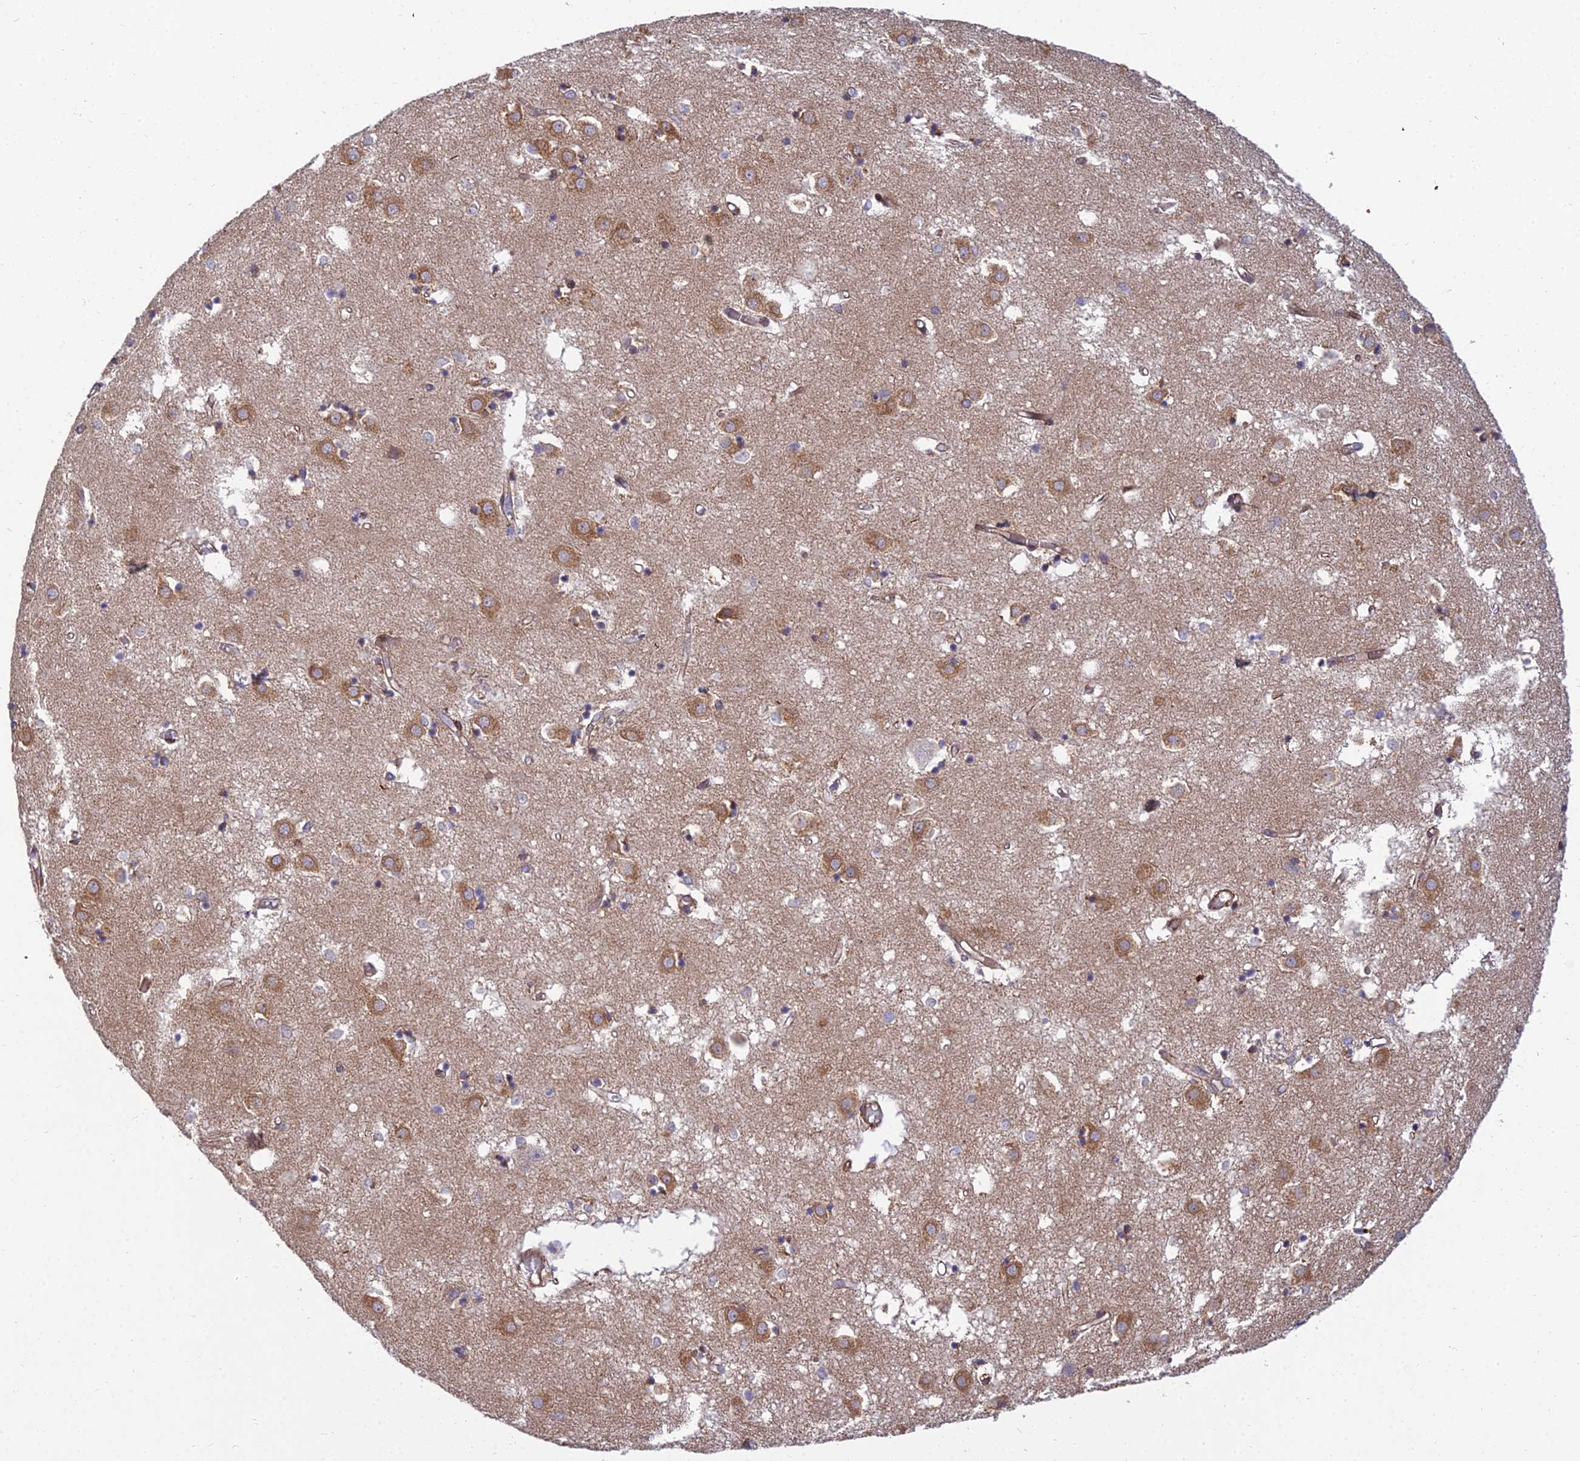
{"staining": {"intensity": "moderate", "quantity": "<25%", "location": "cytoplasmic/membranous"}, "tissue": "caudate", "cell_type": "Glial cells", "image_type": "normal", "snomed": [{"axis": "morphology", "description": "Normal tissue, NOS"}, {"axis": "topography", "description": "Lateral ventricle wall"}], "caption": "Glial cells reveal low levels of moderate cytoplasmic/membranous positivity in approximately <25% of cells in benign human caudate.", "gene": "NDUFAF7", "patient": {"sex": "male", "age": 70}}